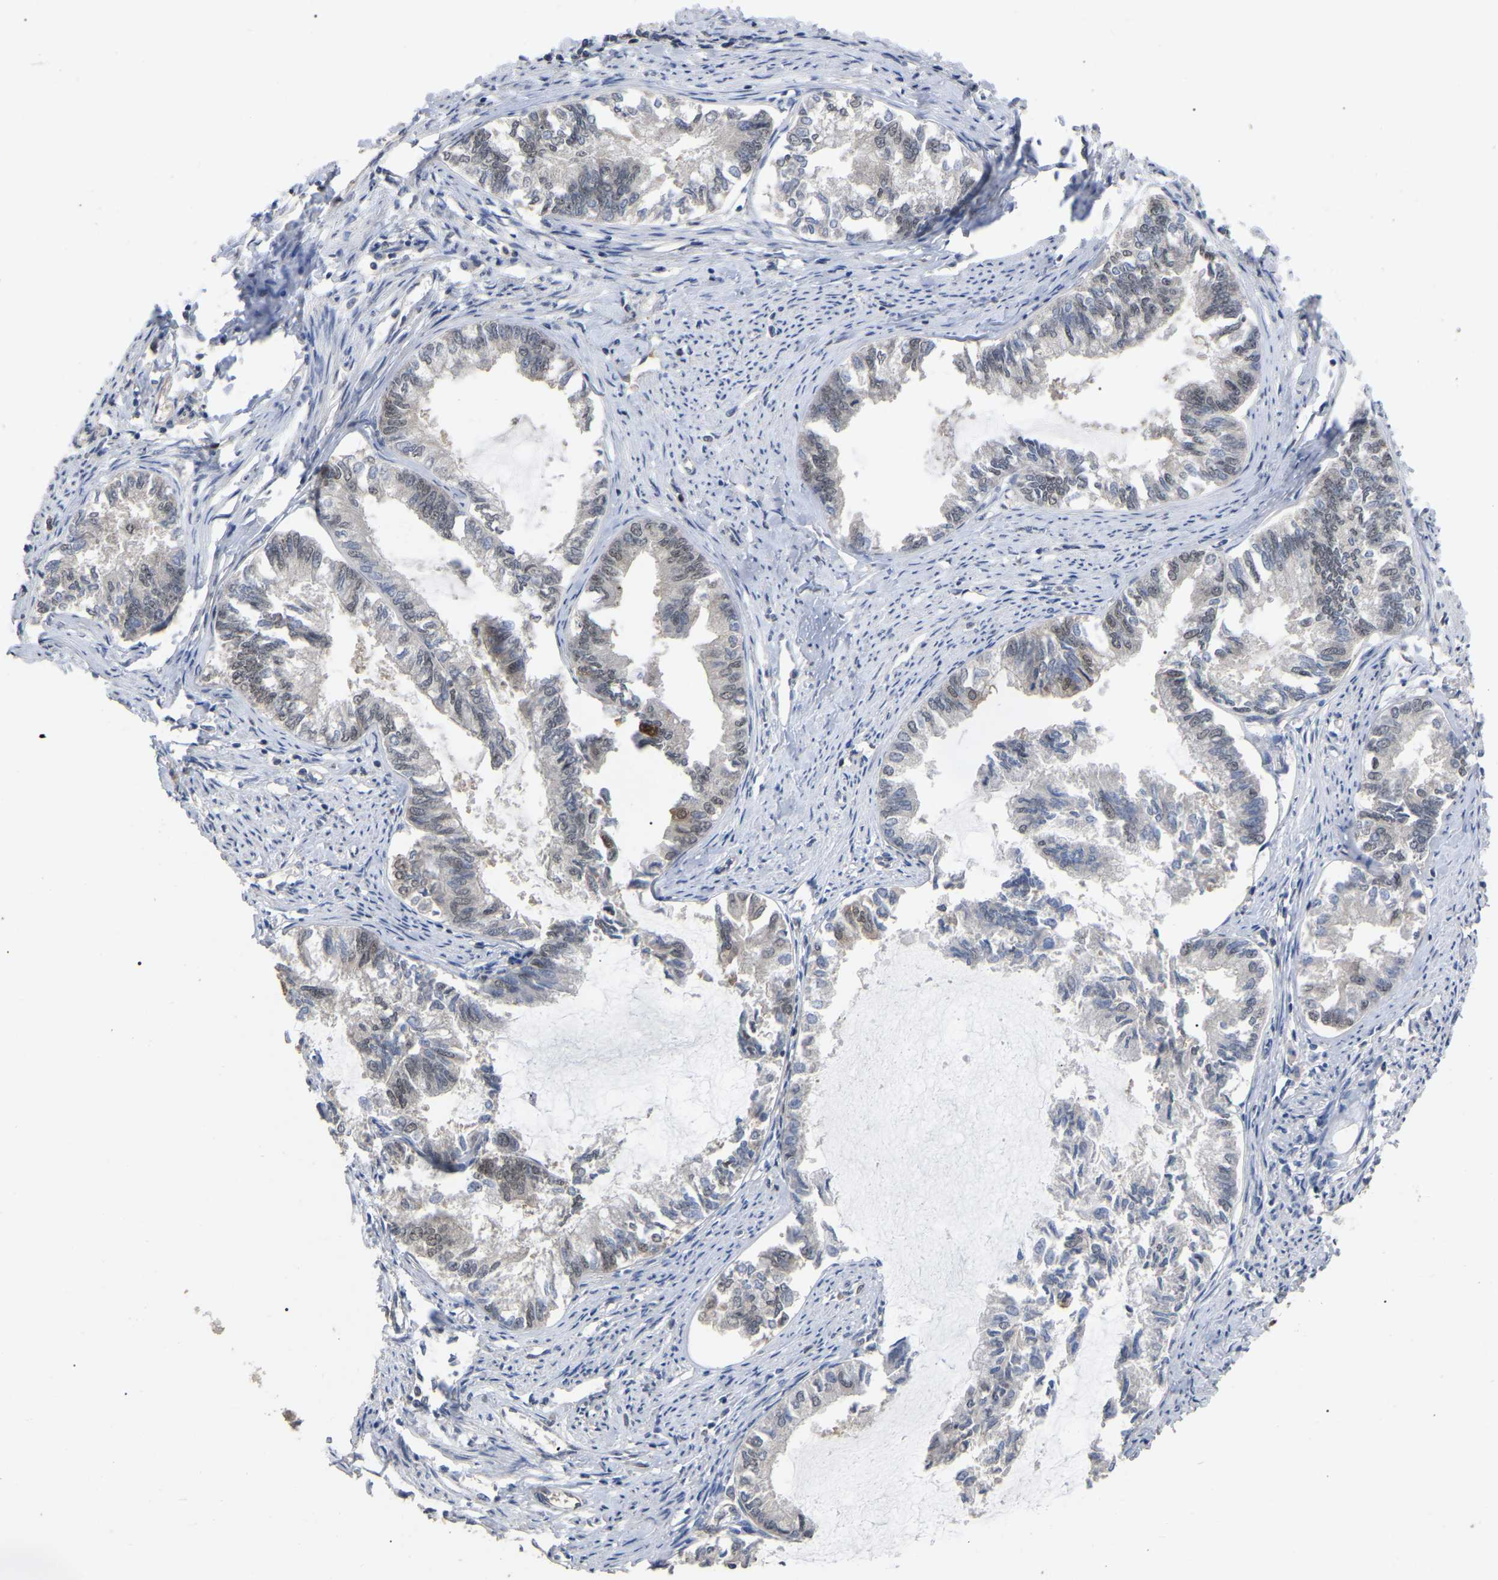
{"staining": {"intensity": "weak", "quantity": "<25%", "location": "nuclear"}, "tissue": "endometrial cancer", "cell_type": "Tumor cells", "image_type": "cancer", "snomed": [{"axis": "morphology", "description": "Adenocarcinoma, NOS"}, {"axis": "topography", "description": "Endometrium"}], "caption": "A histopathology image of human endometrial cancer (adenocarcinoma) is negative for staining in tumor cells.", "gene": "JAZF1", "patient": {"sex": "female", "age": 86}}